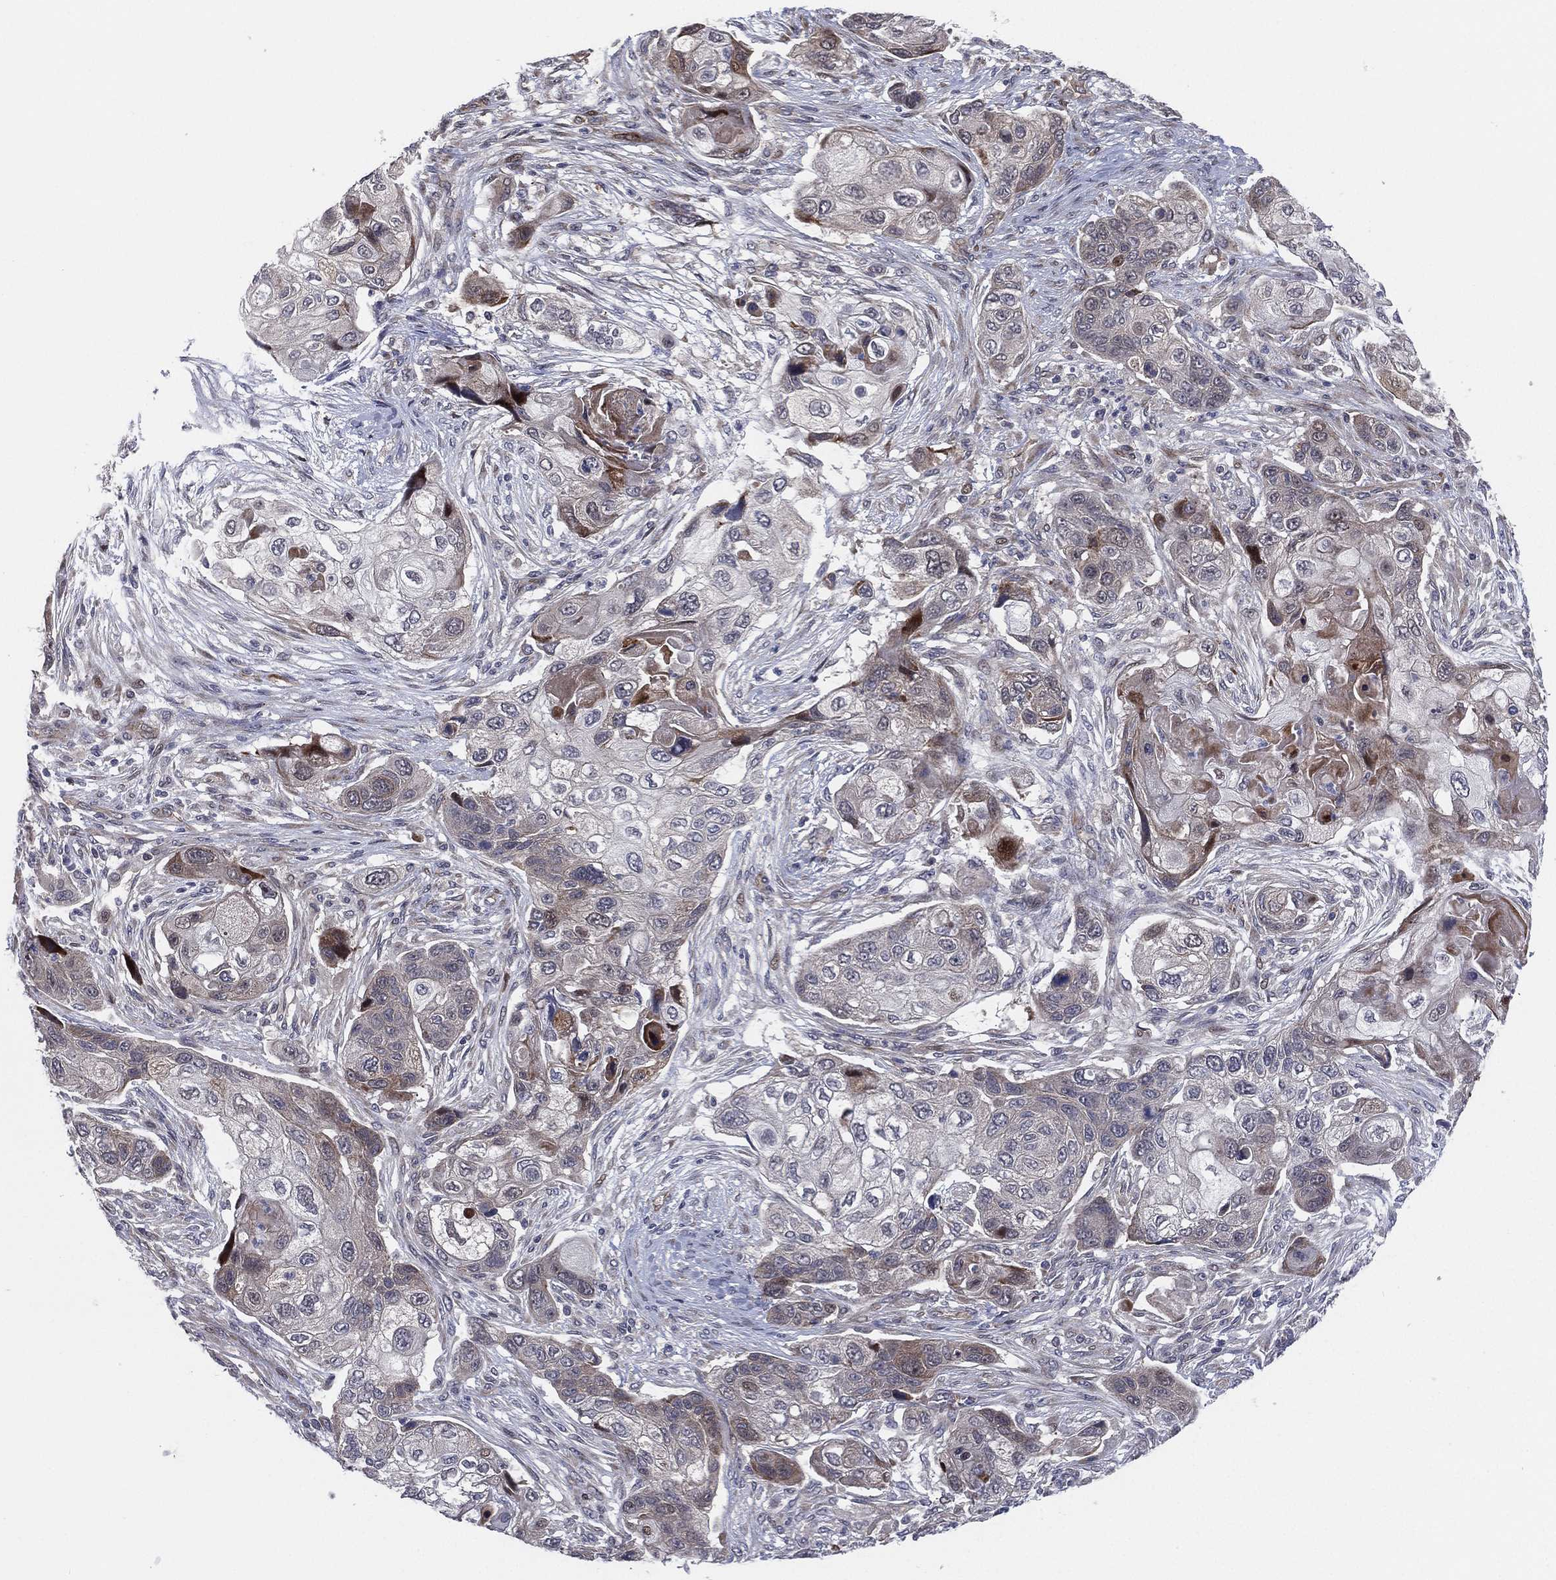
{"staining": {"intensity": "weak", "quantity": "<25%", "location": "cytoplasmic/membranous"}, "tissue": "lung cancer", "cell_type": "Tumor cells", "image_type": "cancer", "snomed": [{"axis": "morphology", "description": "Squamous cell carcinoma, NOS"}, {"axis": "topography", "description": "Lung"}], "caption": "Tumor cells show no significant staining in squamous cell carcinoma (lung).", "gene": "UTP14A", "patient": {"sex": "male", "age": 69}}